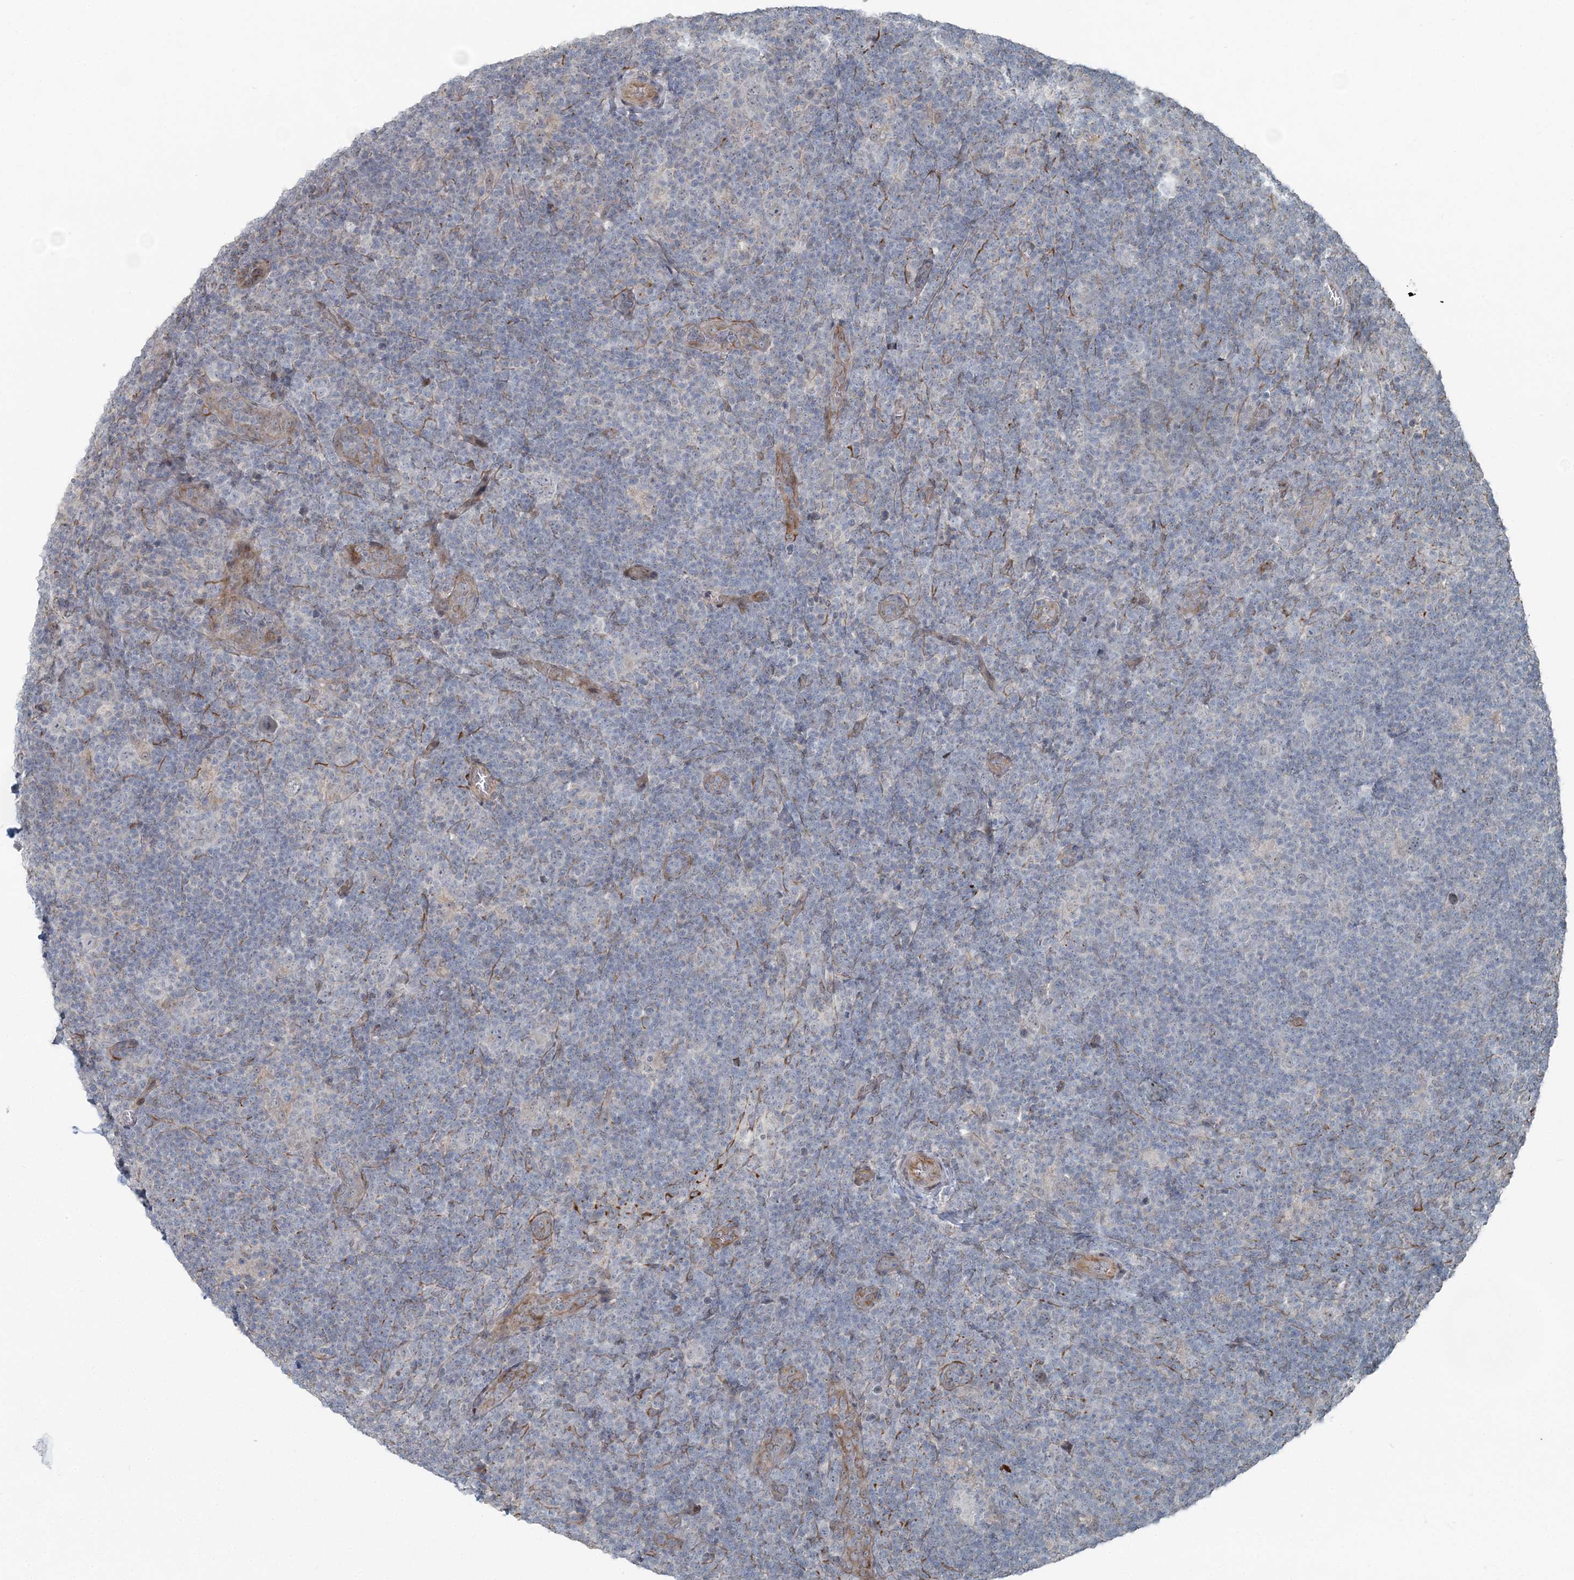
{"staining": {"intensity": "negative", "quantity": "none", "location": "none"}, "tissue": "lymphoma", "cell_type": "Tumor cells", "image_type": "cancer", "snomed": [{"axis": "morphology", "description": "Hodgkin's disease, NOS"}, {"axis": "topography", "description": "Lymph node"}], "caption": "The immunohistochemistry (IHC) histopathology image has no significant expression in tumor cells of lymphoma tissue. (DAB (3,3'-diaminobenzidine) immunohistochemistry visualized using brightfield microscopy, high magnification).", "gene": "FBXL17", "patient": {"sex": "female", "age": 57}}